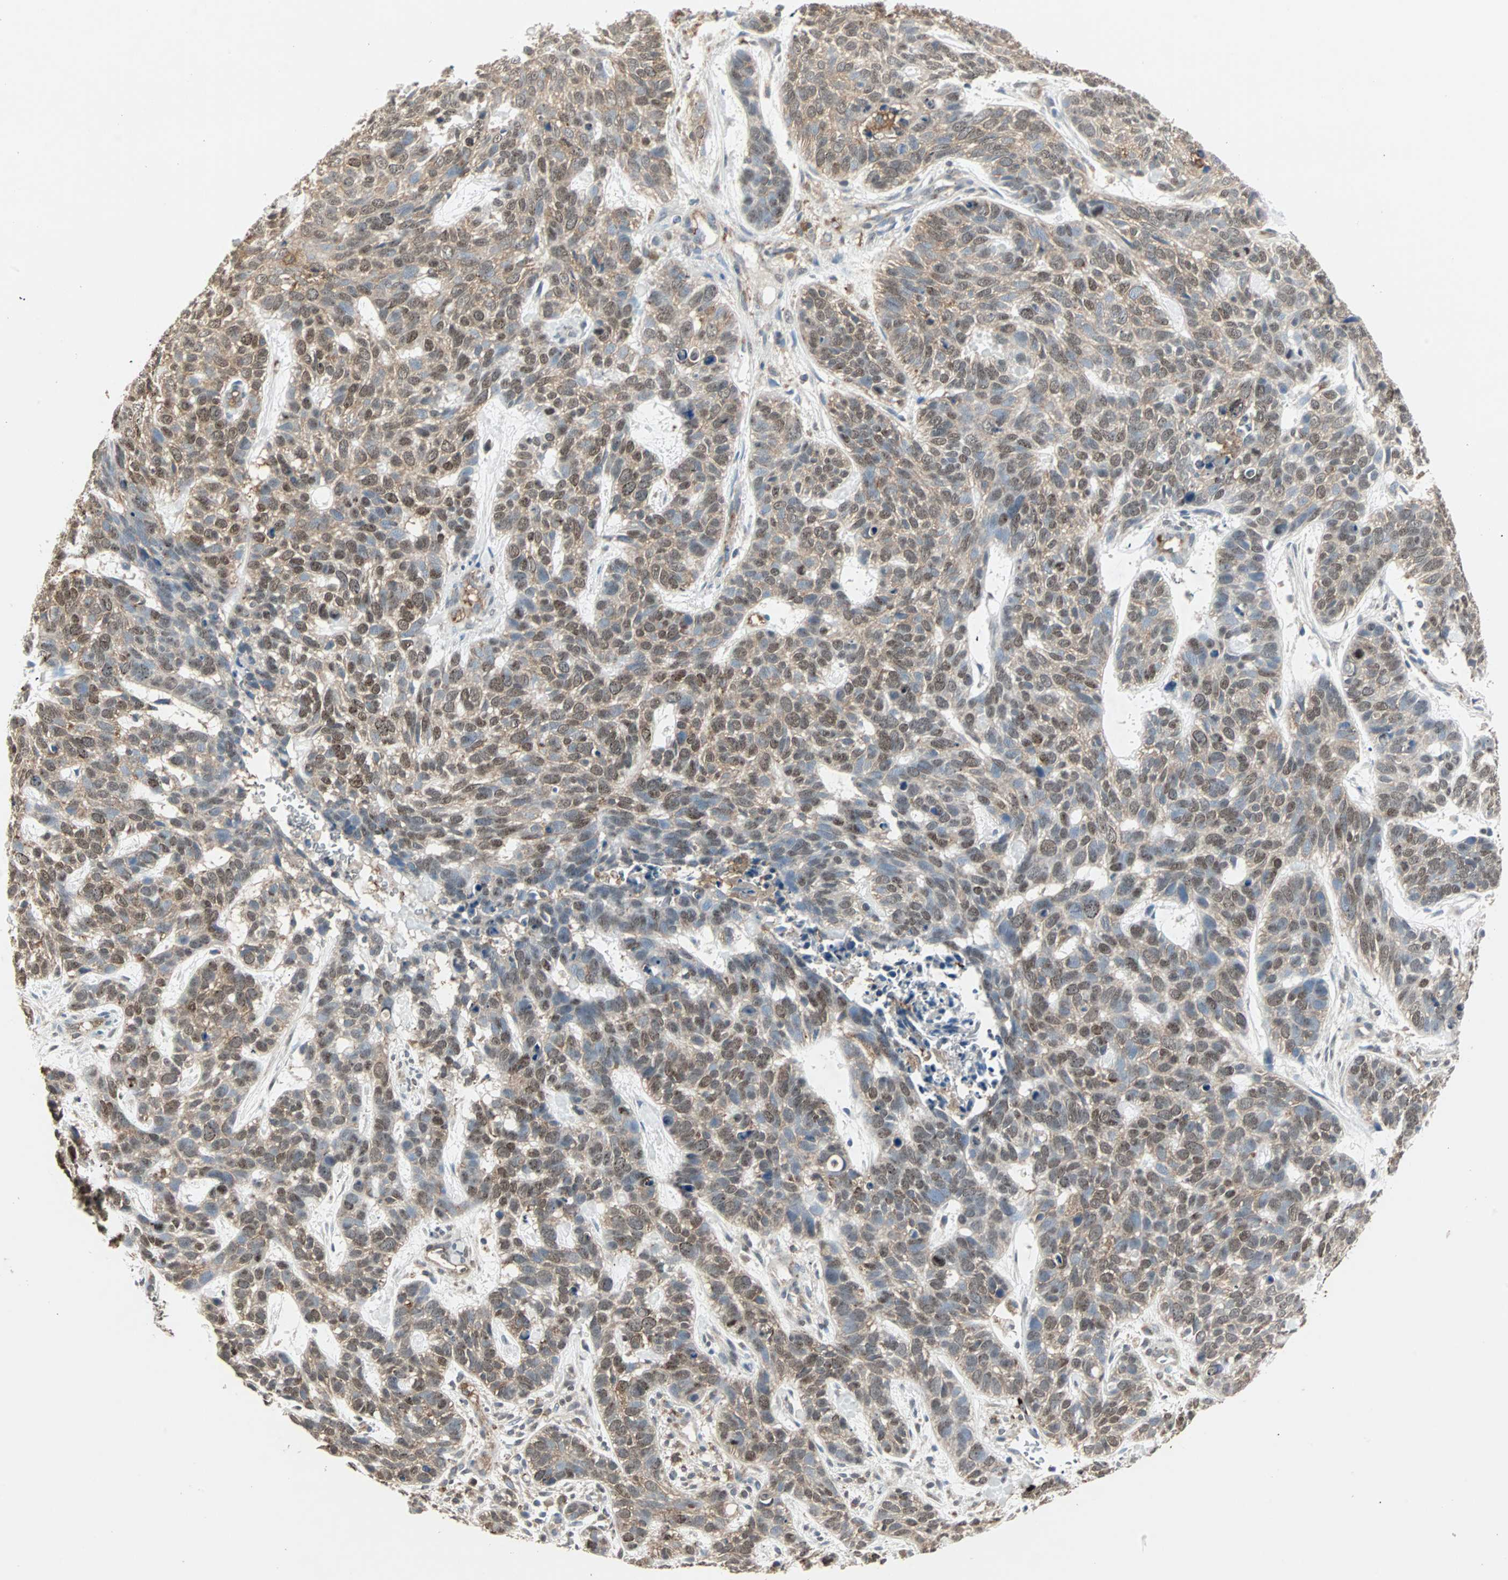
{"staining": {"intensity": "moderate", "quantity": ">75%", "location": "cytoplasmic/membranous,nuclear"}, "tissue": "skin cancer", "cell_type": "Tumor cells", "image_type": "cancer", "snomed": [{"axis": "morphology", "description": "Basal cell carcinoma"}, {"axis": "topography", "description": "Skin"}], "caption": "The immunohistochemical stain highlights moderate cytoplasmic/membranous and nuclear positivity in tumor cells of basal cell carcinoma (skin) tissue. (DAB (3,3'-diaminobenzidine) = brown stain, brightfield microscopy at high magnification).", "gene": "MMP3", "patient": {"sex": "male", "age": 87}}